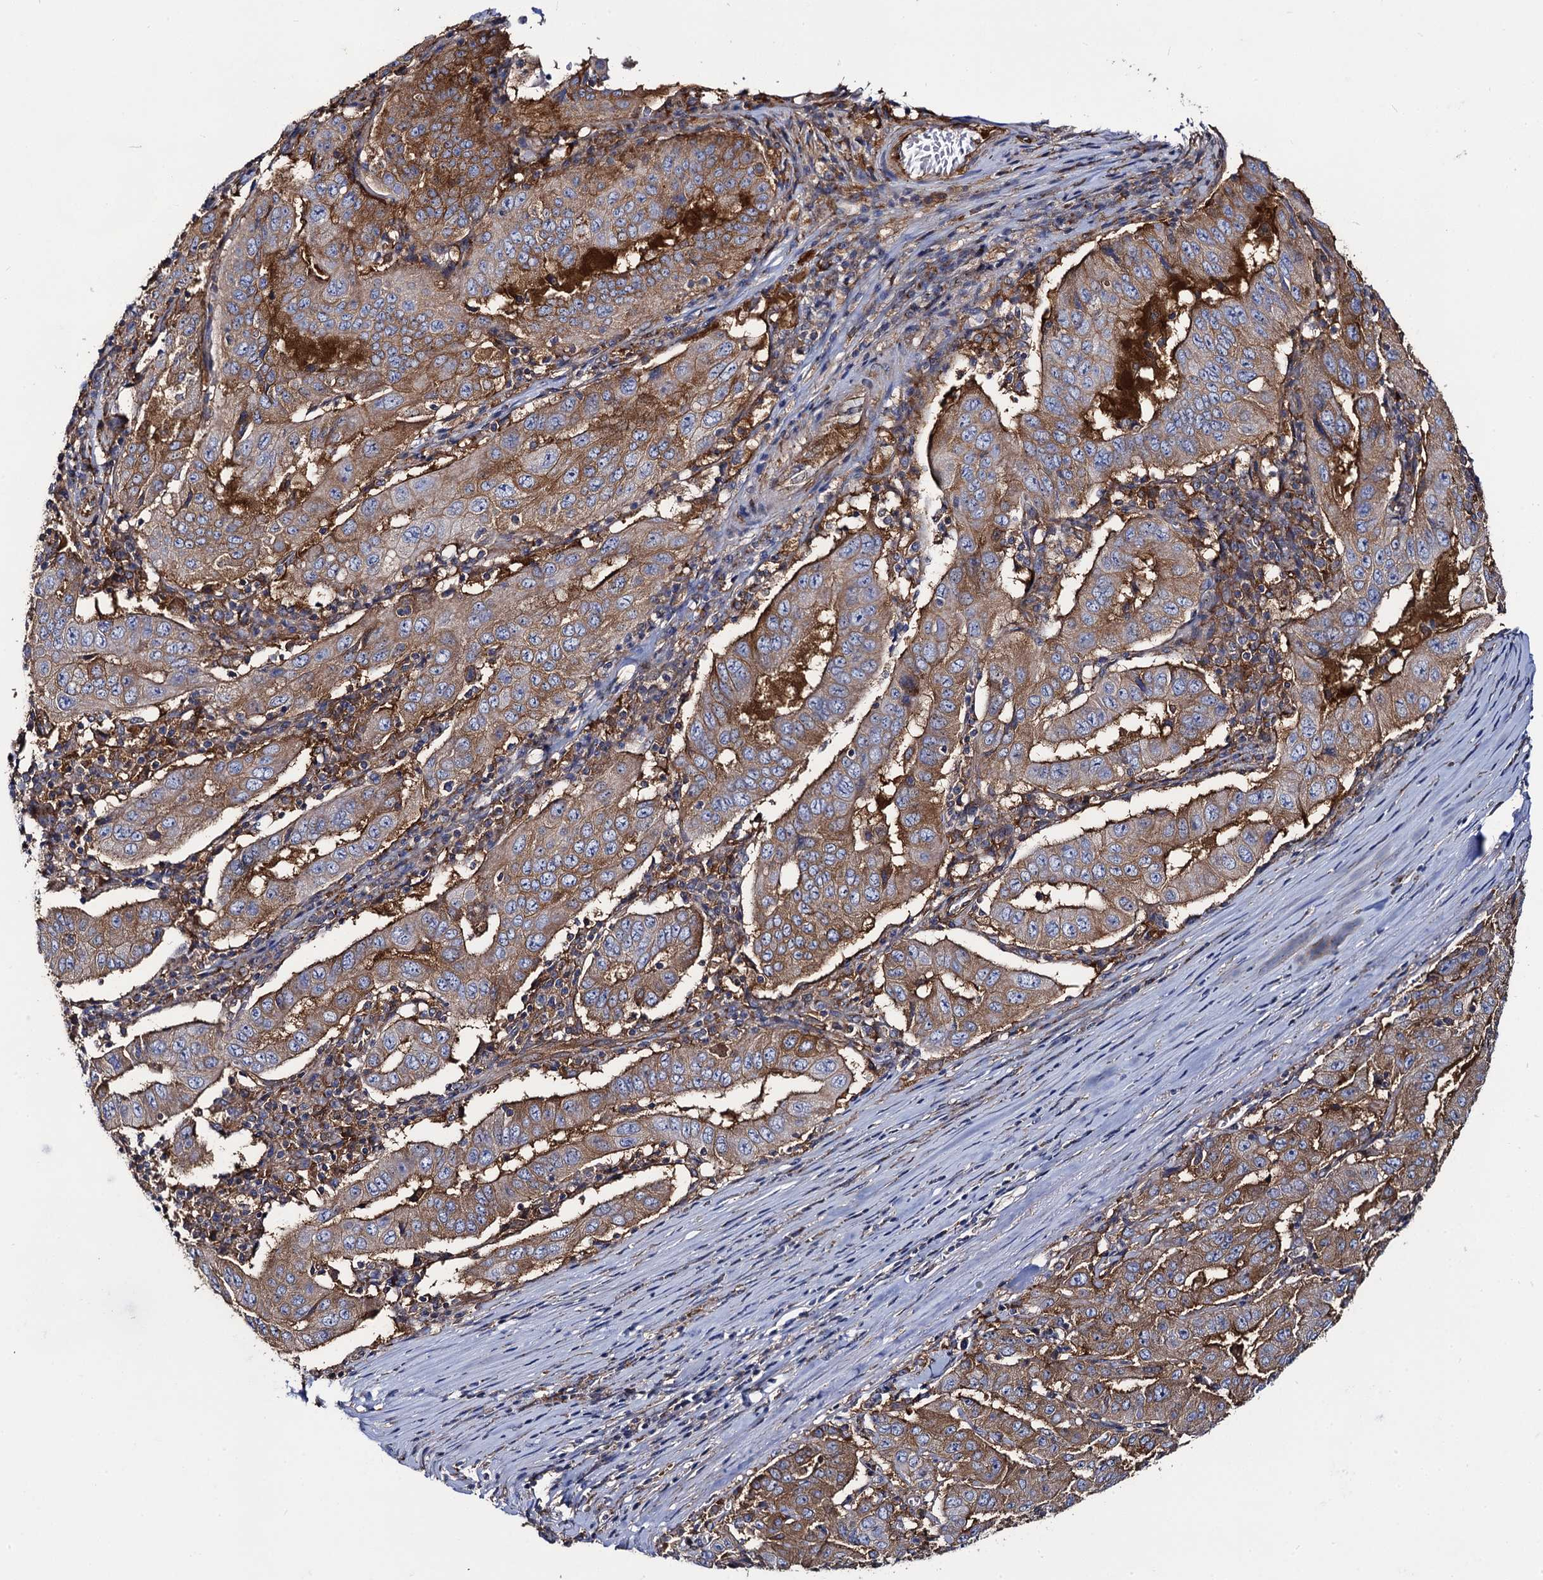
{"staining": {"intensity": "moderate", "quantity": ">75%", "location": "cytoplasmic/membranous"}, "tissue": "pancreatic cancer", "cell_type": "Tumor cells", "image_type": "cancer", "snomed": [{"axis": "morphology", "description": "Adenocarcinoma, NOS"}, {"axis": "topography", "description": "Pancreas"}], "caption": "Brown immunohistochemical staining in human adenocarcinoma (pancreatic) demonstrates moderate cytoplasmic/membranous staining in approximately >75% of tumor cells. (brown staining indicates protein expression, while blue staining denotes nuclei).", "gene": "DYDC1", "patient": {"sex": "male", "age": 63}}